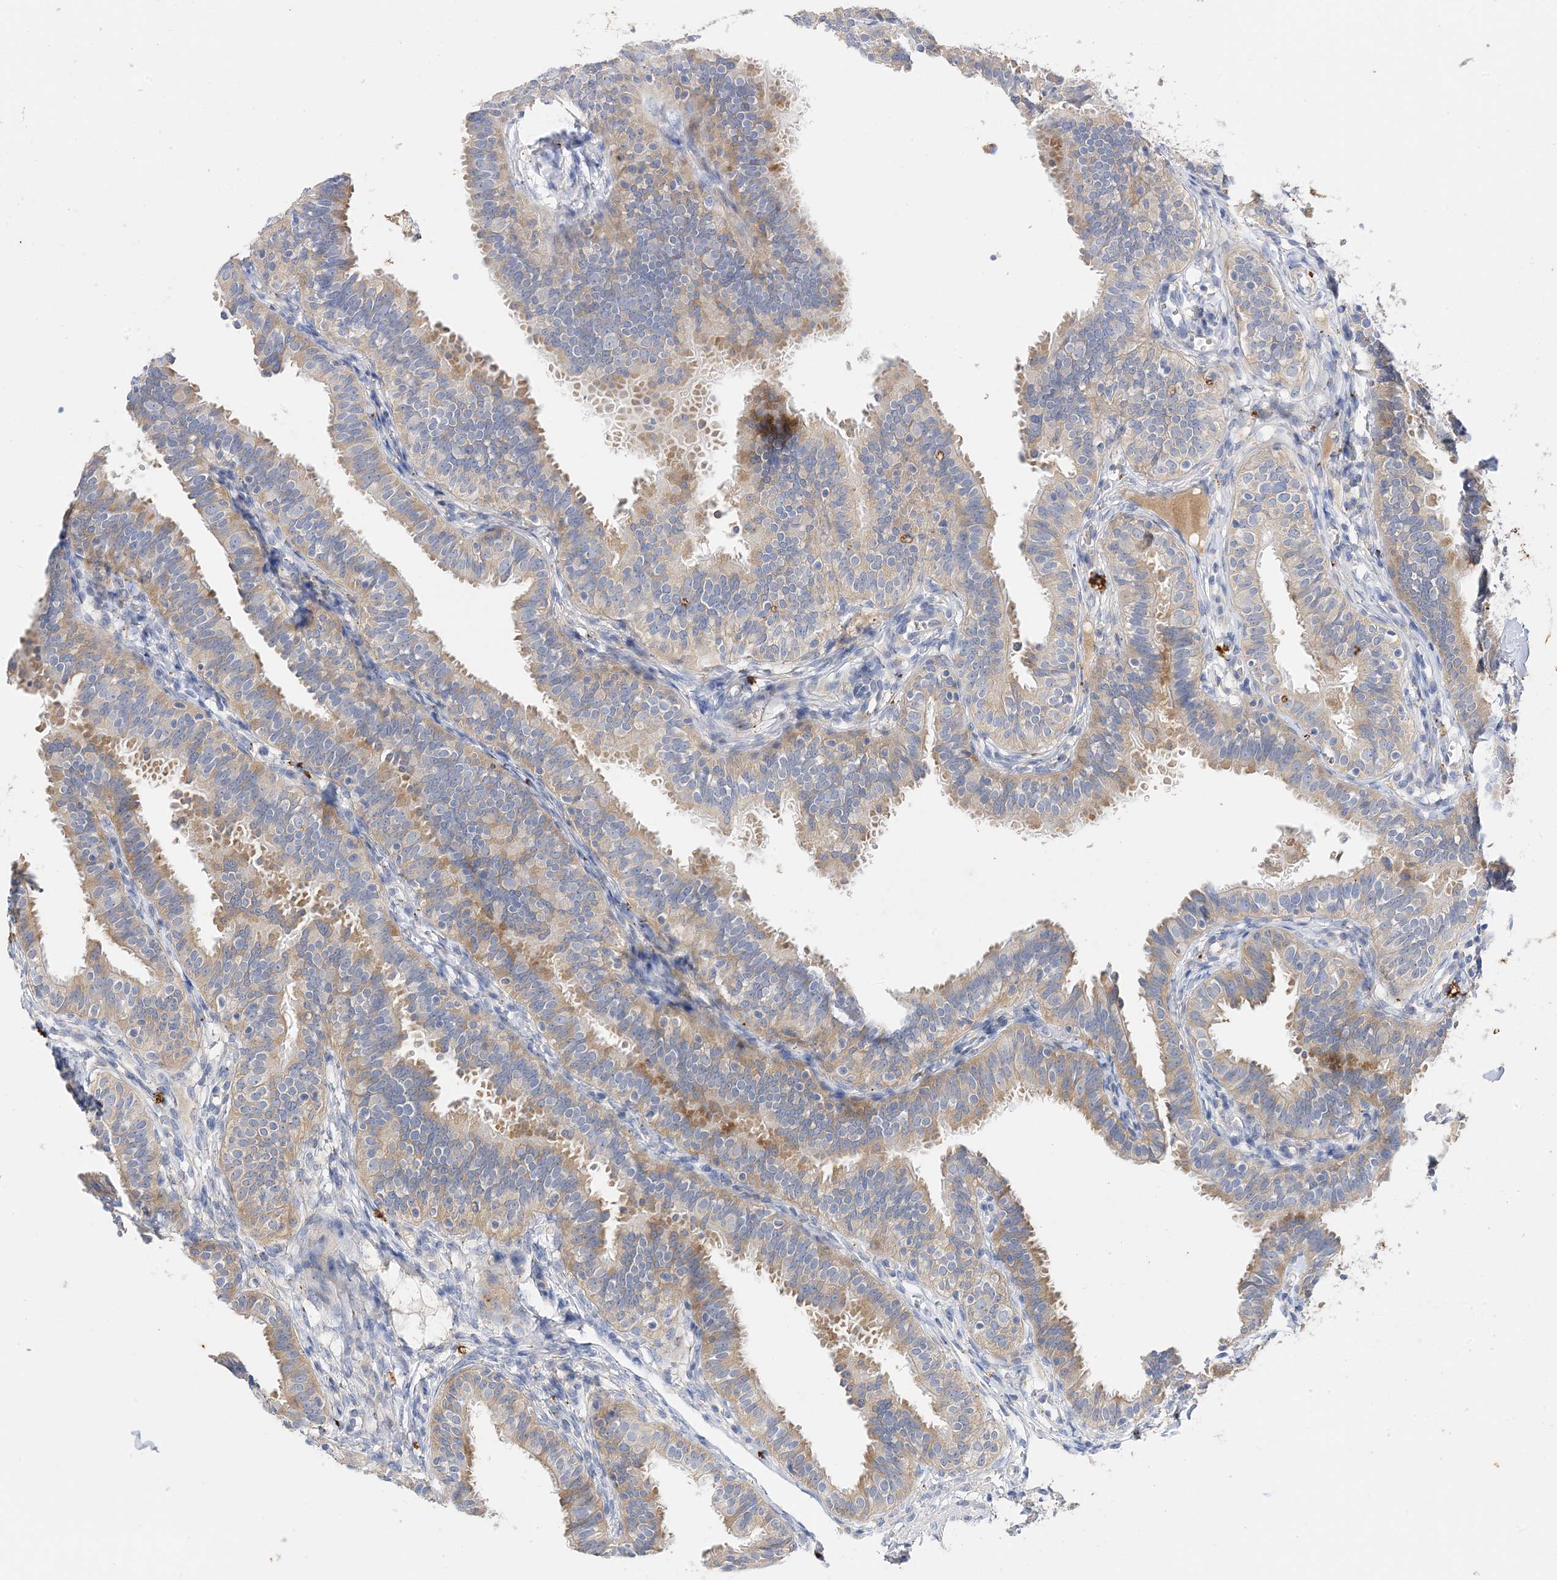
{"staining": {"intensity": "weak", "quantity": ">75%", "location": "cytoplasmic/membranous"}, "tissue": "fallopian tube", "cell_type": "Glandular cells", "image_type": "normal", "snomed": [{"axis": "morphology", "description": "Normal tissue, NOS"}, {"axis": "topography", "description": "Fallopian tube"}], "caption": "Immunohistochemistry (IHC) (DAB) staining of unremarkable human fallopian tube reveals weak cytoplasmic/membranous protein expression in approximately >75% of glandular cells. (IHC, brightfield microscopy, high magnification).", "gene": "ARV1", "patient": {"sex": "female", "age": 35}}